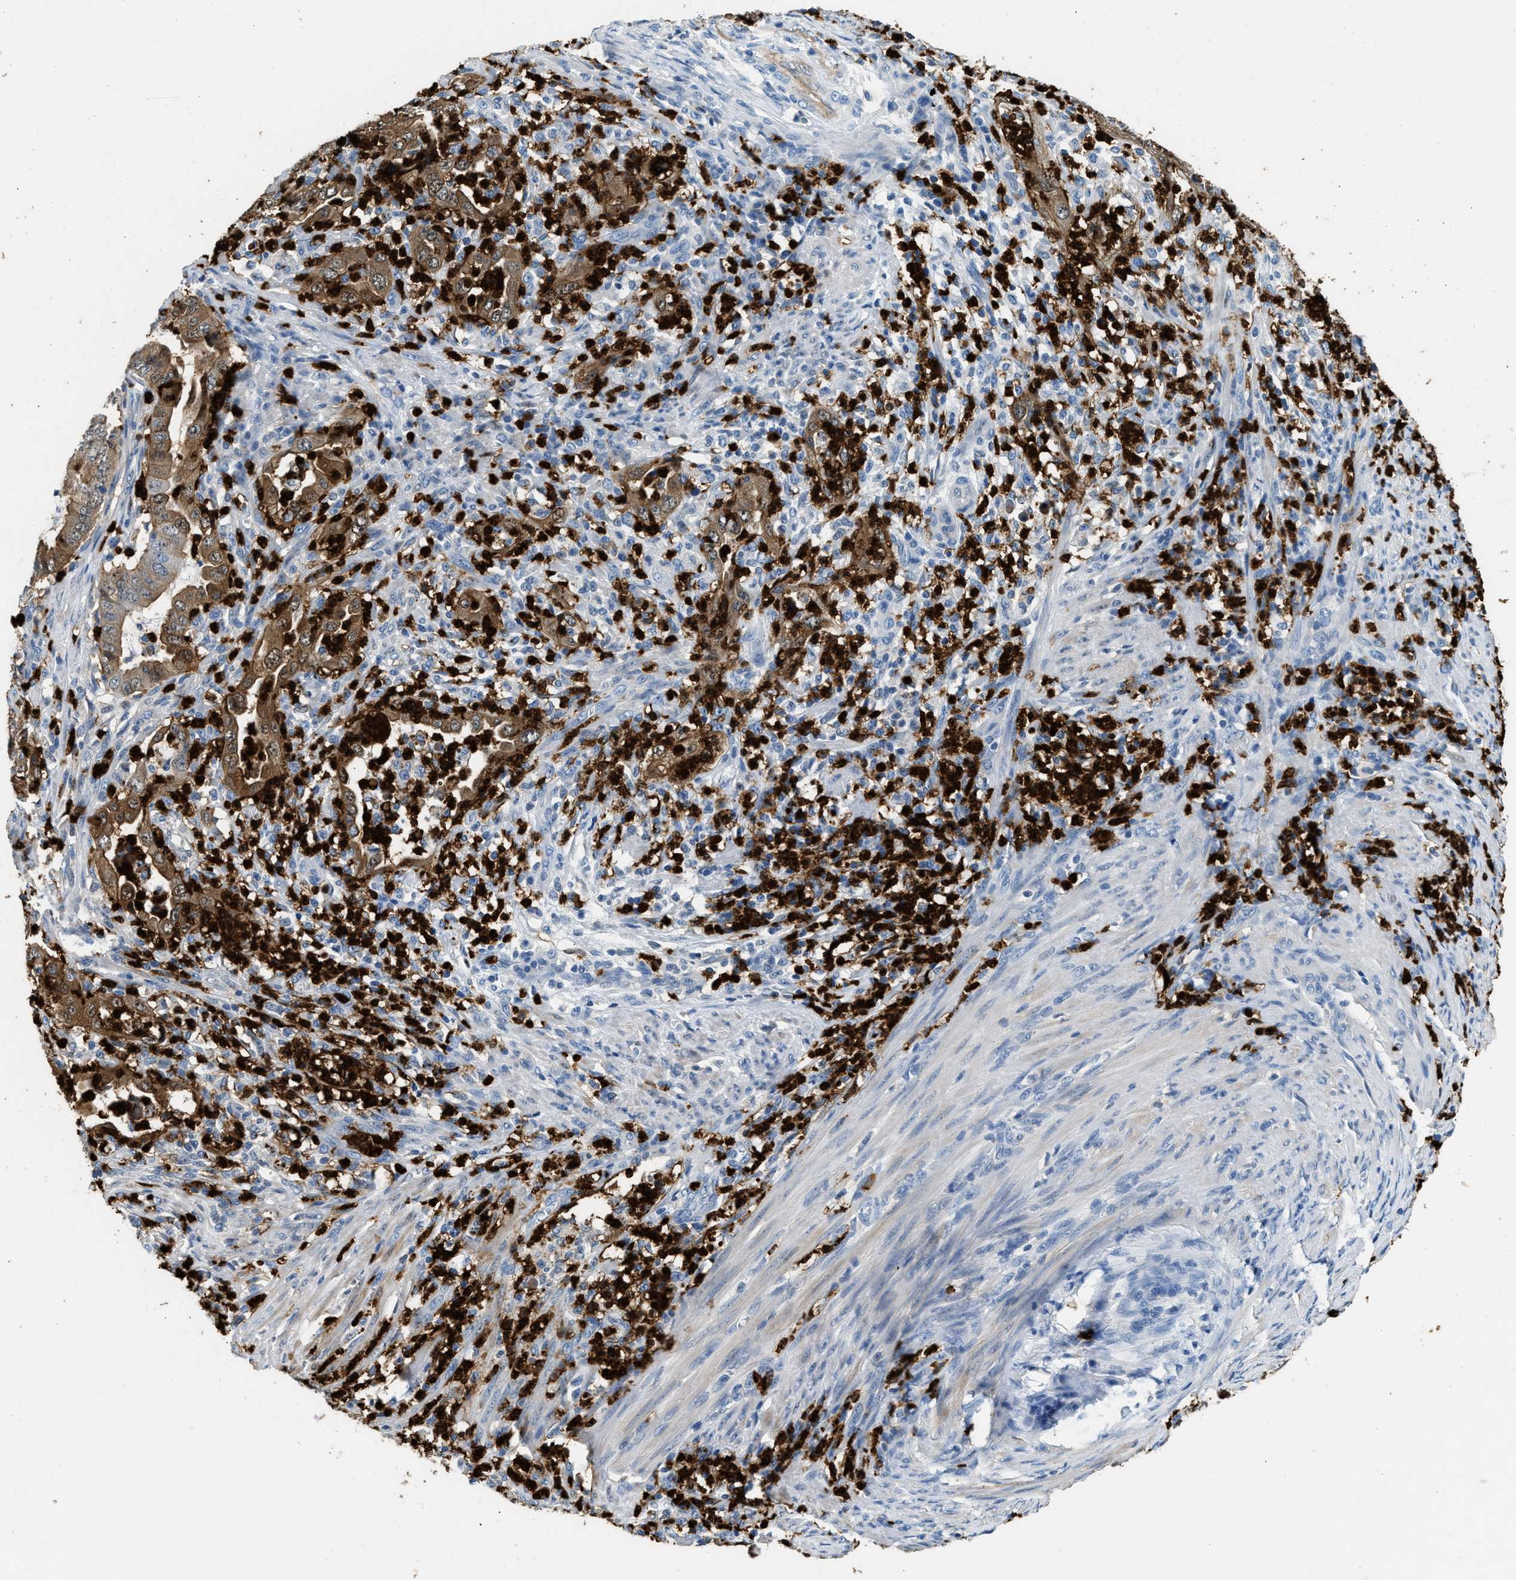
{"staining": {"intensity": "moderate", "quantity": ">75%", "location": "cytoplasmic/membranous"}, "tissue": "endometrial cancer", "cell_type": "Tumor cells", "image_type": "cancer", "snomed": [{"axis": "morphology", "description": "Adenocarcinoma, NOS"}, {"axis": "topography", "description": "Endometrium"}], "caption": "An image showing moderate cytoplasmic/membranous positivity in approximately >75% of tumor cells in endometrial adenocarcinoma, as visualized by brown immunohistochemical staining.", "gene": "ANXA3", "patient": {"sex": "female", "age": 70}}